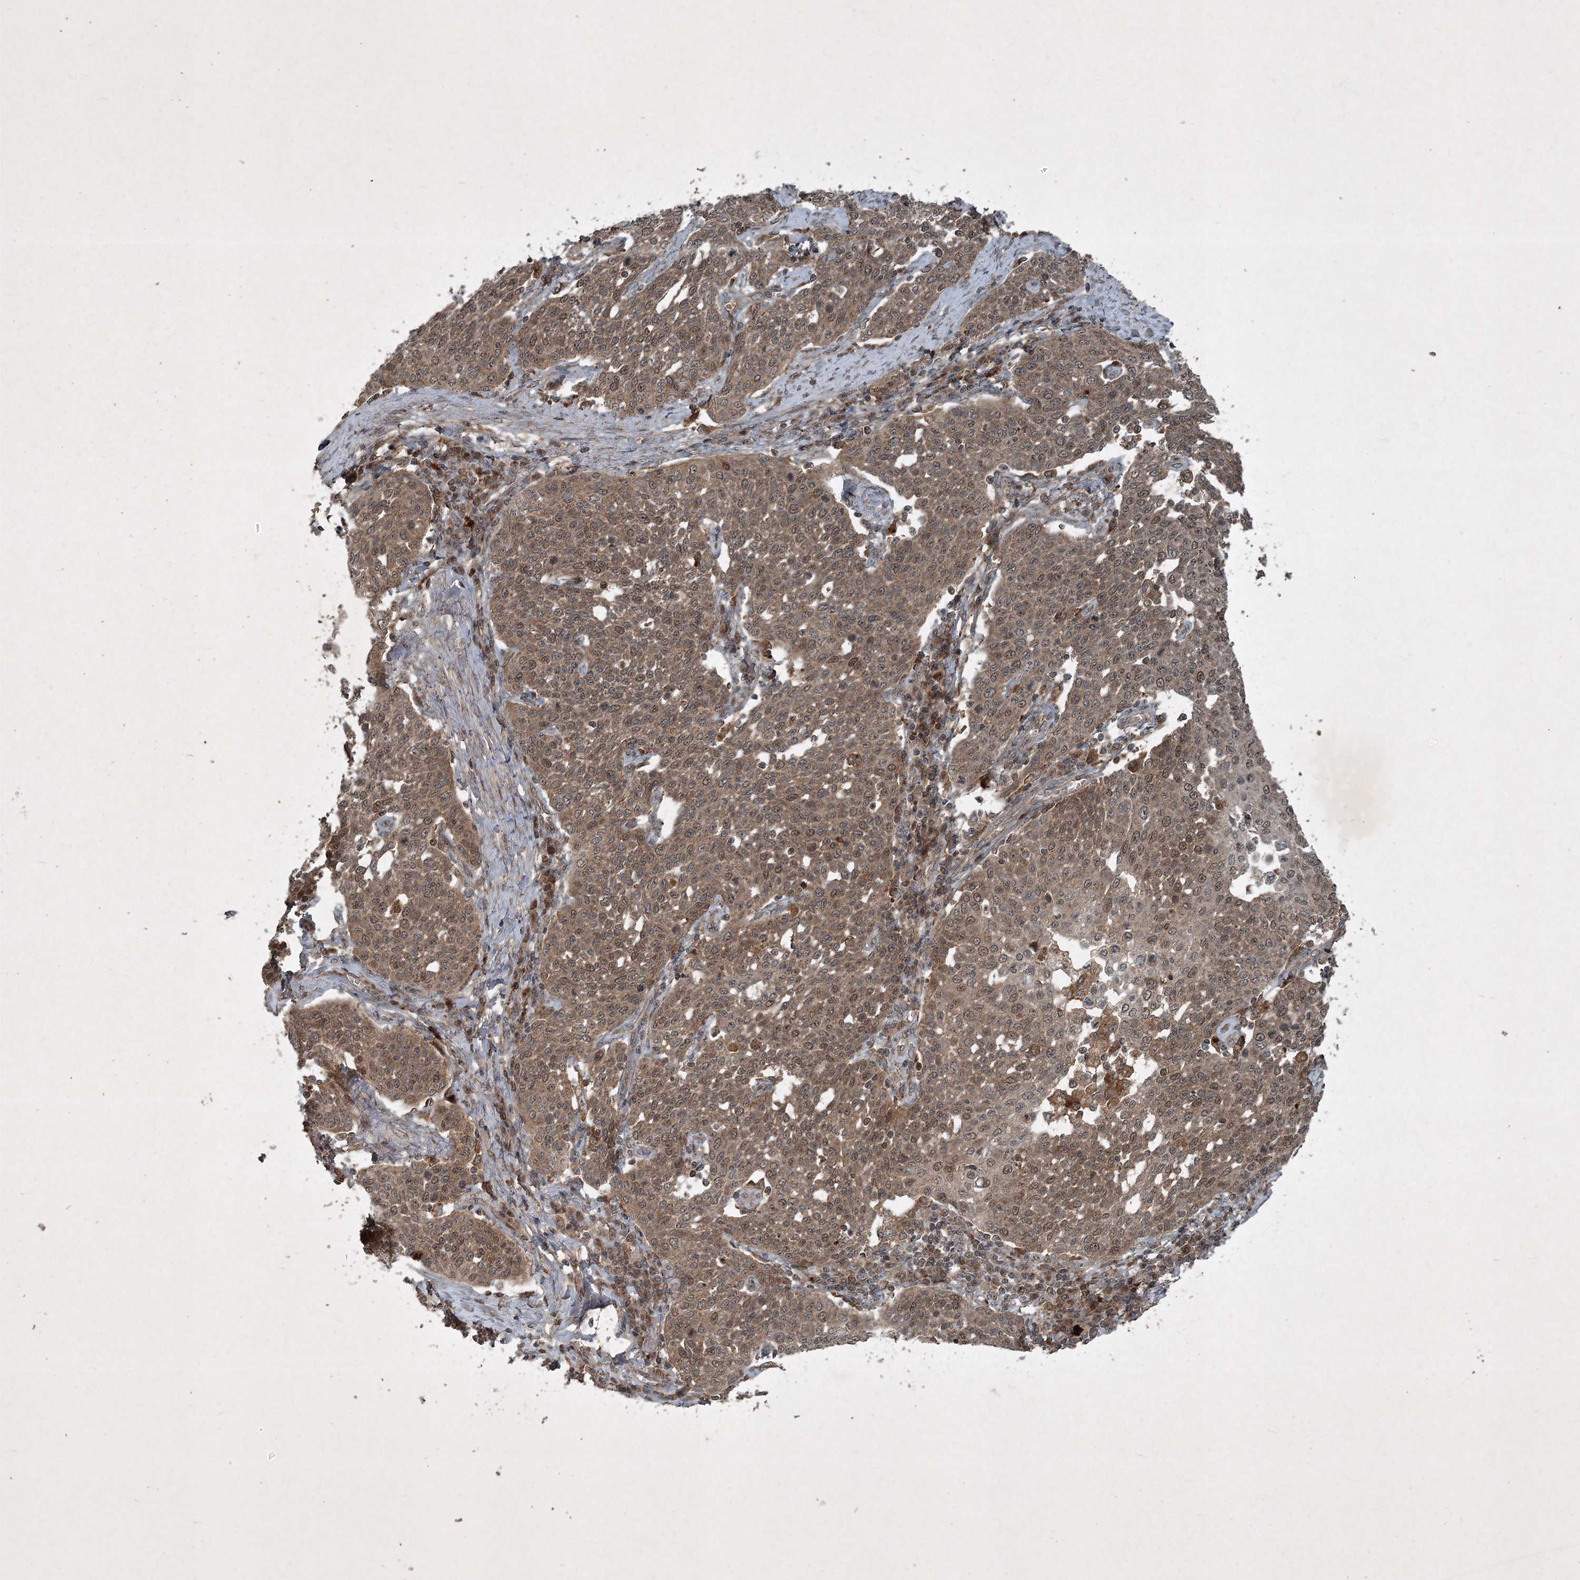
{"staining": {"intensity": "moderate", "quantity": ">75%", "location": "cytoplasmic/membranous,nuclear"}, "tissue": "cervical cancer", "cell_type": "Tumor cells", "image_type": "cancer", "snomed": [{"axis": "morphology", "description": "Squamous cell carcinoma, NOS"}, {"axis": "topography", "description": "Cervix"}], "caption": "About >75% of tumor cells in cervical cancer (squamous cell carcinoma) display moderate cytoplasmic/membranous and nuclear protein positivity as visualized by brown immunohistochemical staining.", "gene": "UNC93A", "patient": {"sex": "female", "age": 34}}